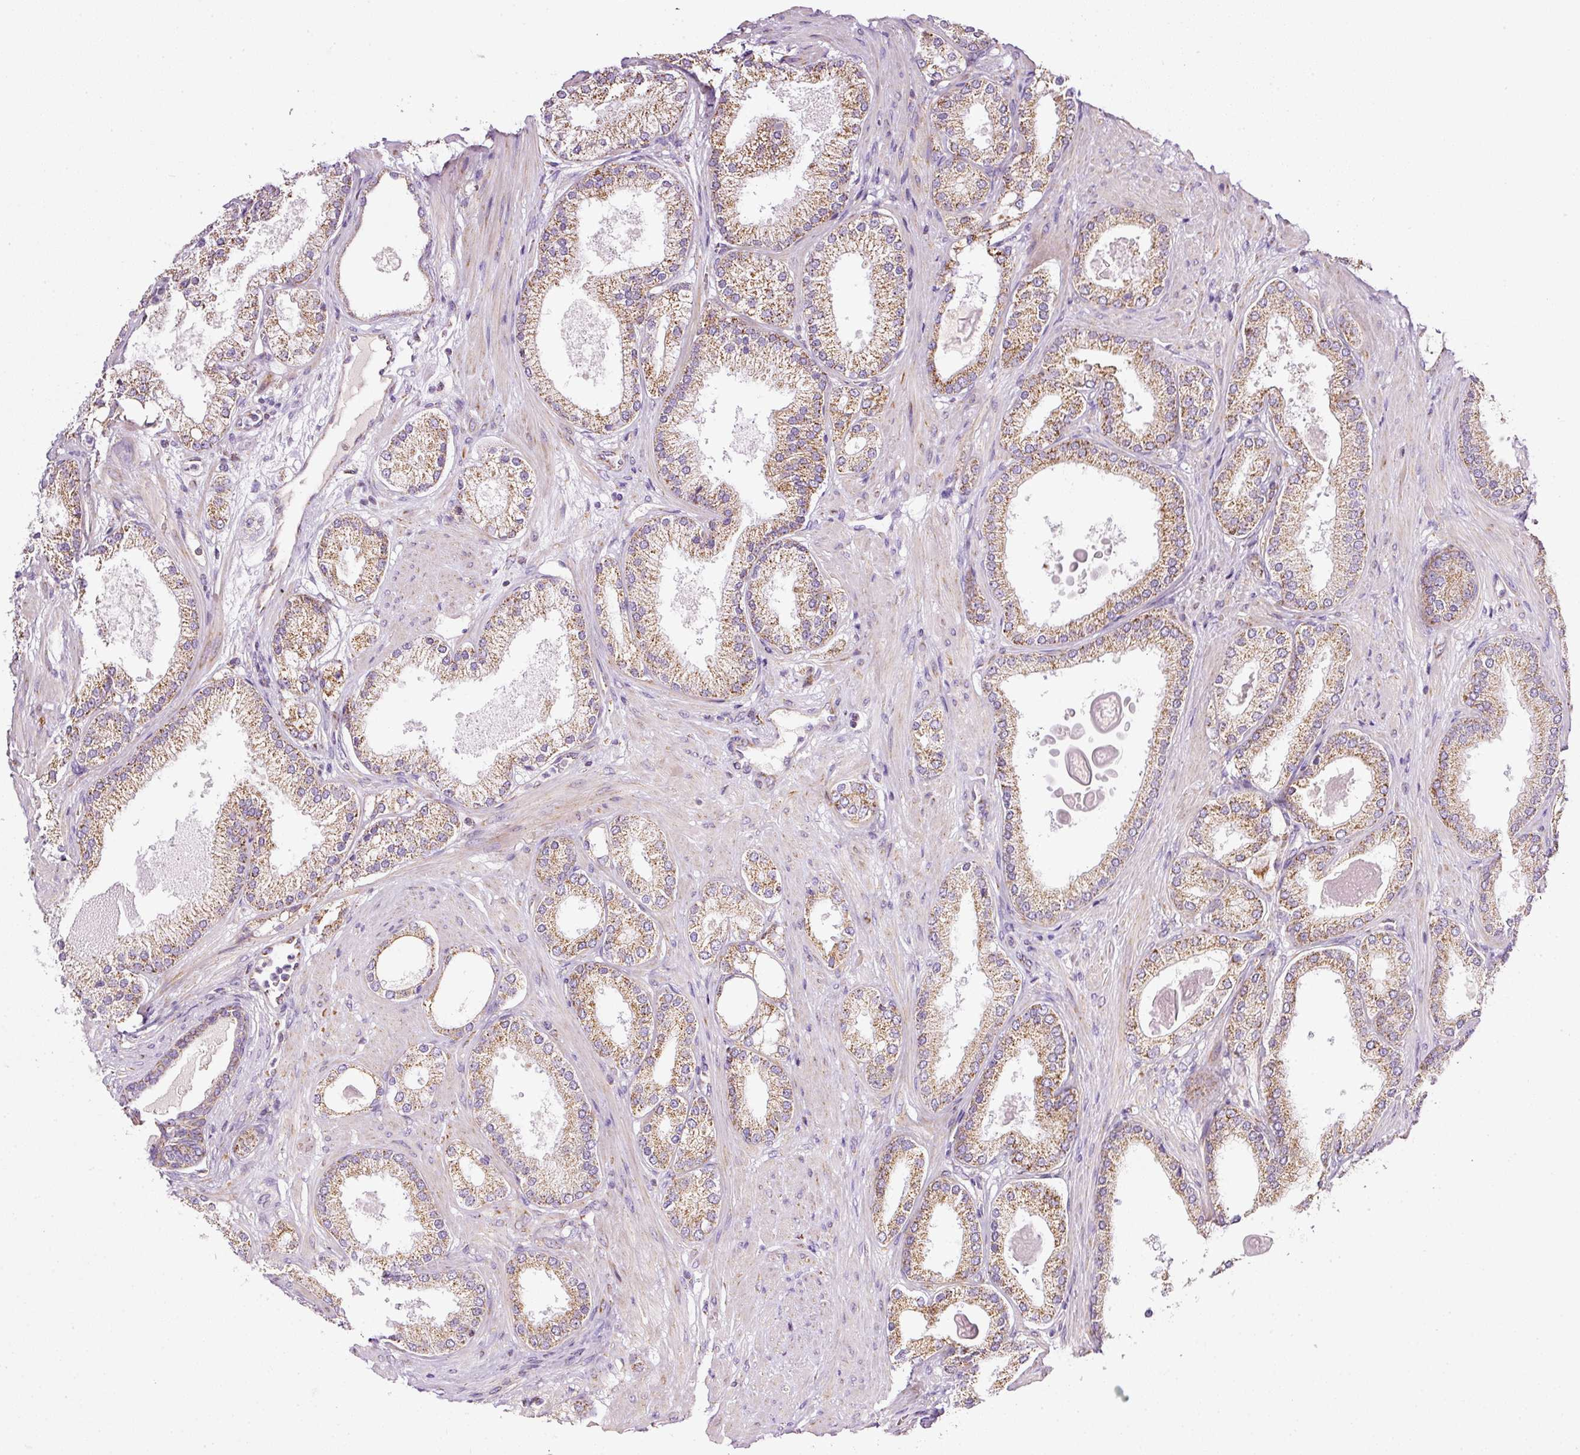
{"staining": {"intensity": "moderate", "quantity": ">75%", "location": "cytoplasmic/membranous"}, "tissue": "prostate cancer", "cell_type": "Tumor cells", "image_type": "cancer", "snomed": [{"axis": "morphology", "description": "Adenocarcinoma, Low grade"}, {"axis": "topography", "description": "Prostate"}], "caption": "Protein staining of prostate low-grade adenocarcinoma tissue exhibits moderate cytoplasmic/membranous staining in about >75% of tumor cells.", "gene": "SDHA", "patient": {"sex": "male", "age": 59}}